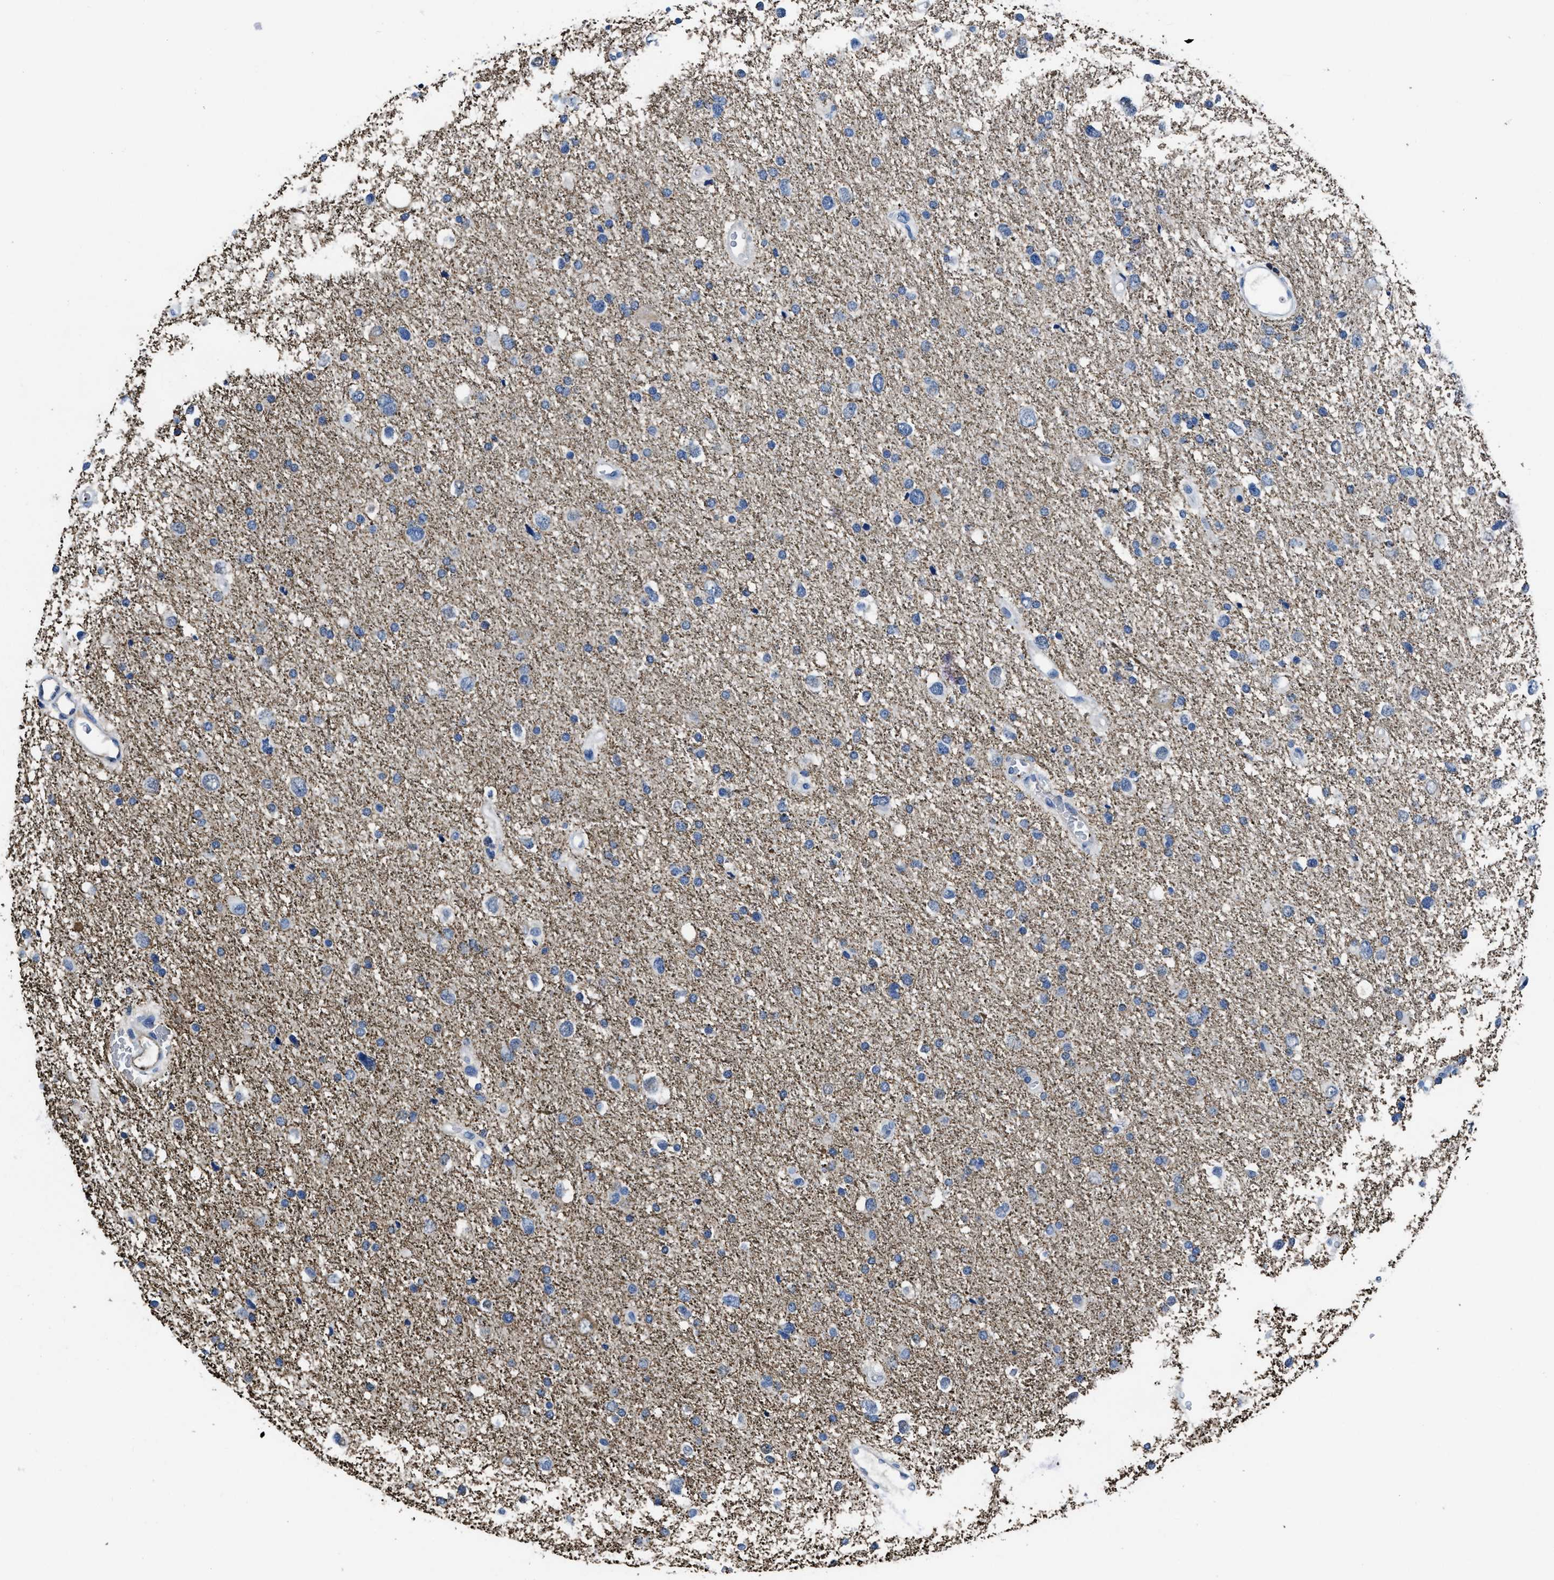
{"staining": {"intensity": "negative", "quantity": "none", "location": "none"}, "tissue": "glioma", "cell_type": "Tumor cells", "image_type": "cancer", "snomed": [{"axis": "morphology", "description": "Glioma, malignant, Low grade"}, {"axis": "topography", "description": "Brain"}], "caption": "This is a image of immunohistochemistry (IHC) staining of glioma, which shows no positivity in tumor cells. (Immunohistochemistry, brightfield microscopy, high magnification).", "gene": "ITGA3", "patient": {"sex": "female", "age": 37}}